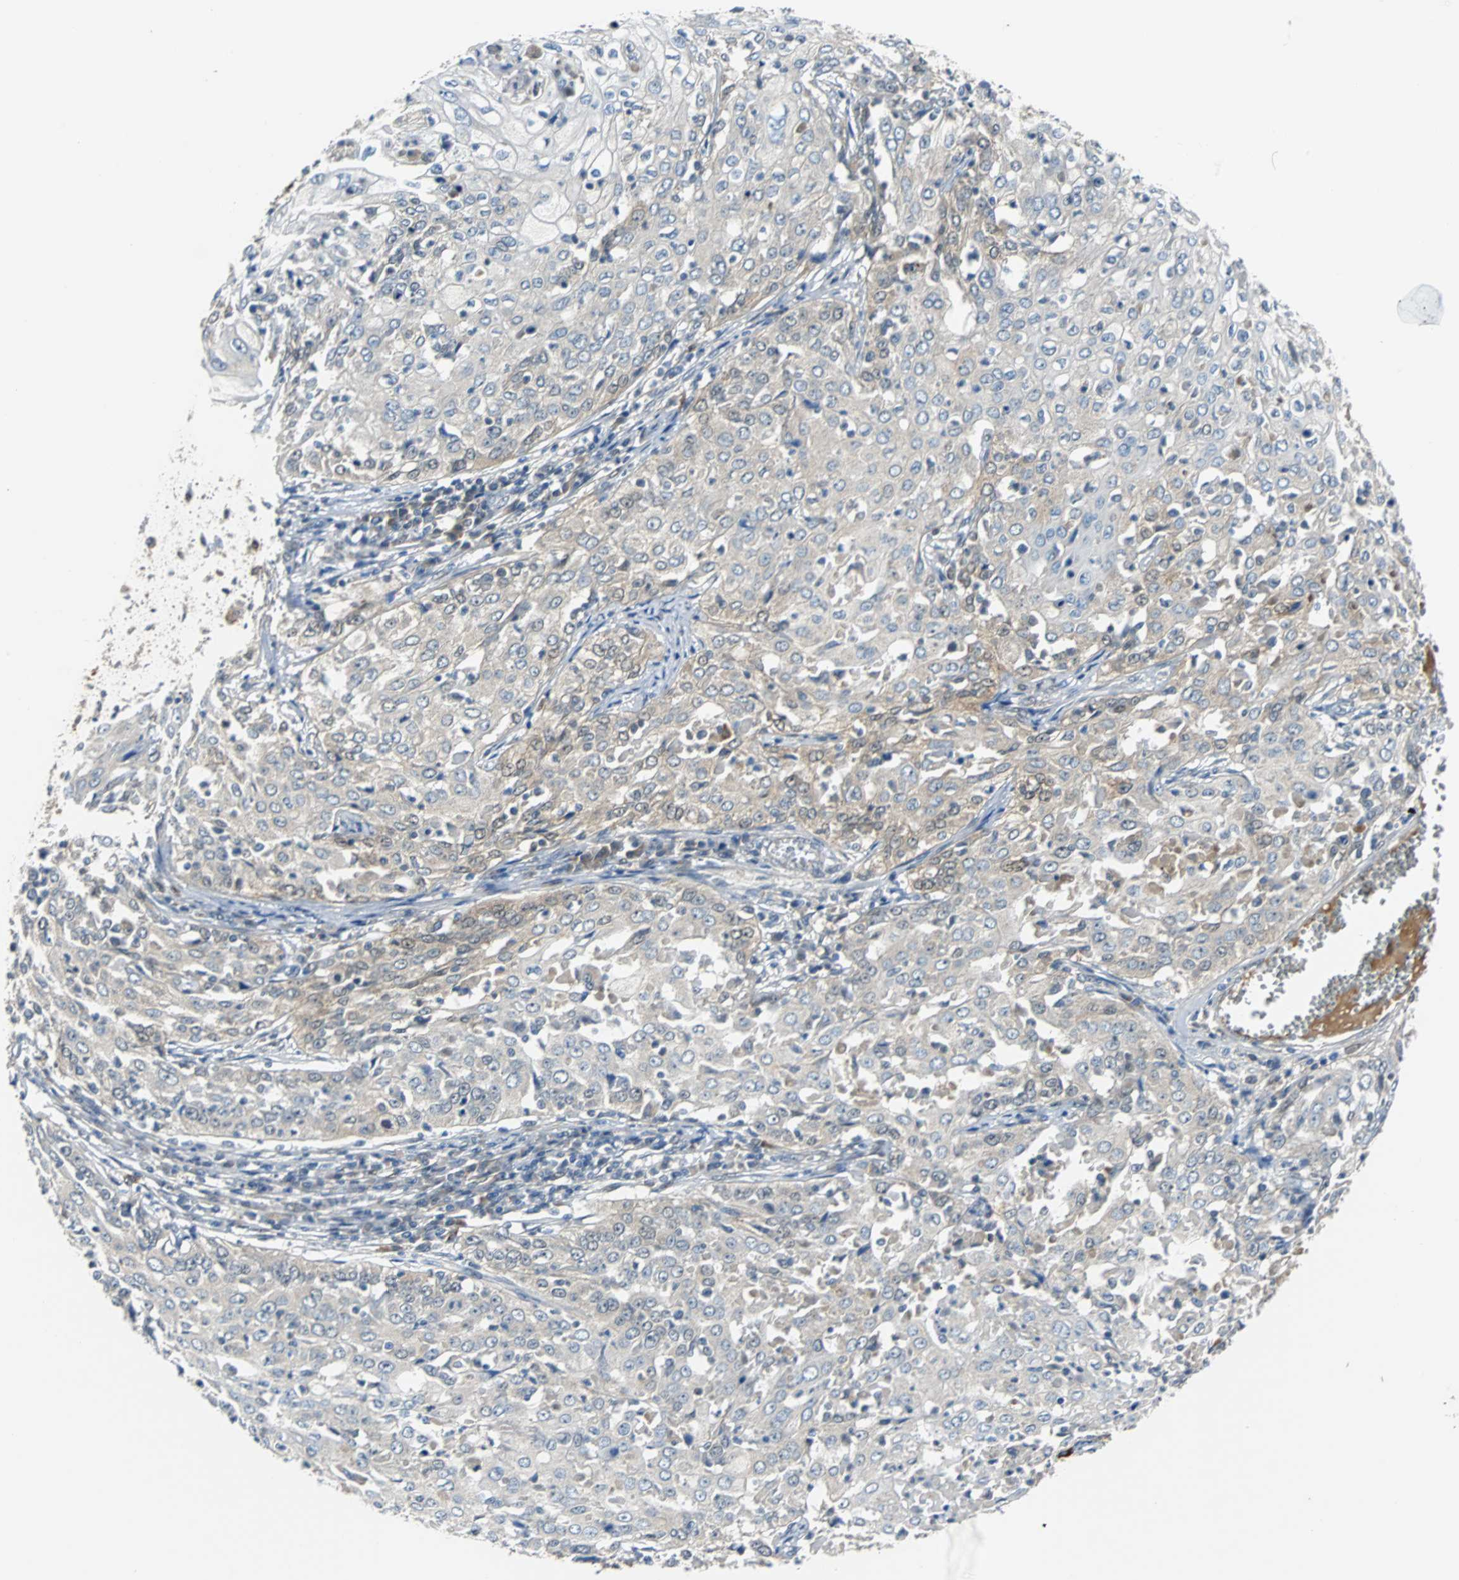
{"staining": {"intensity": "weak", "quantity": "<25%", "location": "cytoplasmic/membranous"}, "tissue": "cervical cancer", "cell_type": "Tumor cells", "image_type": "cancer", "snomed": [{"axis": "morphology", "description": "Squamous cell carcinoma, NOS"}, {"axis": "topography", "description": "Cervix"}], "caption": "Photomicrograph shows no protein staining in tumor cells of cervical cancer tissue.", "gene": "FHL2", "patient": {"sex": "female", "age": 39}}